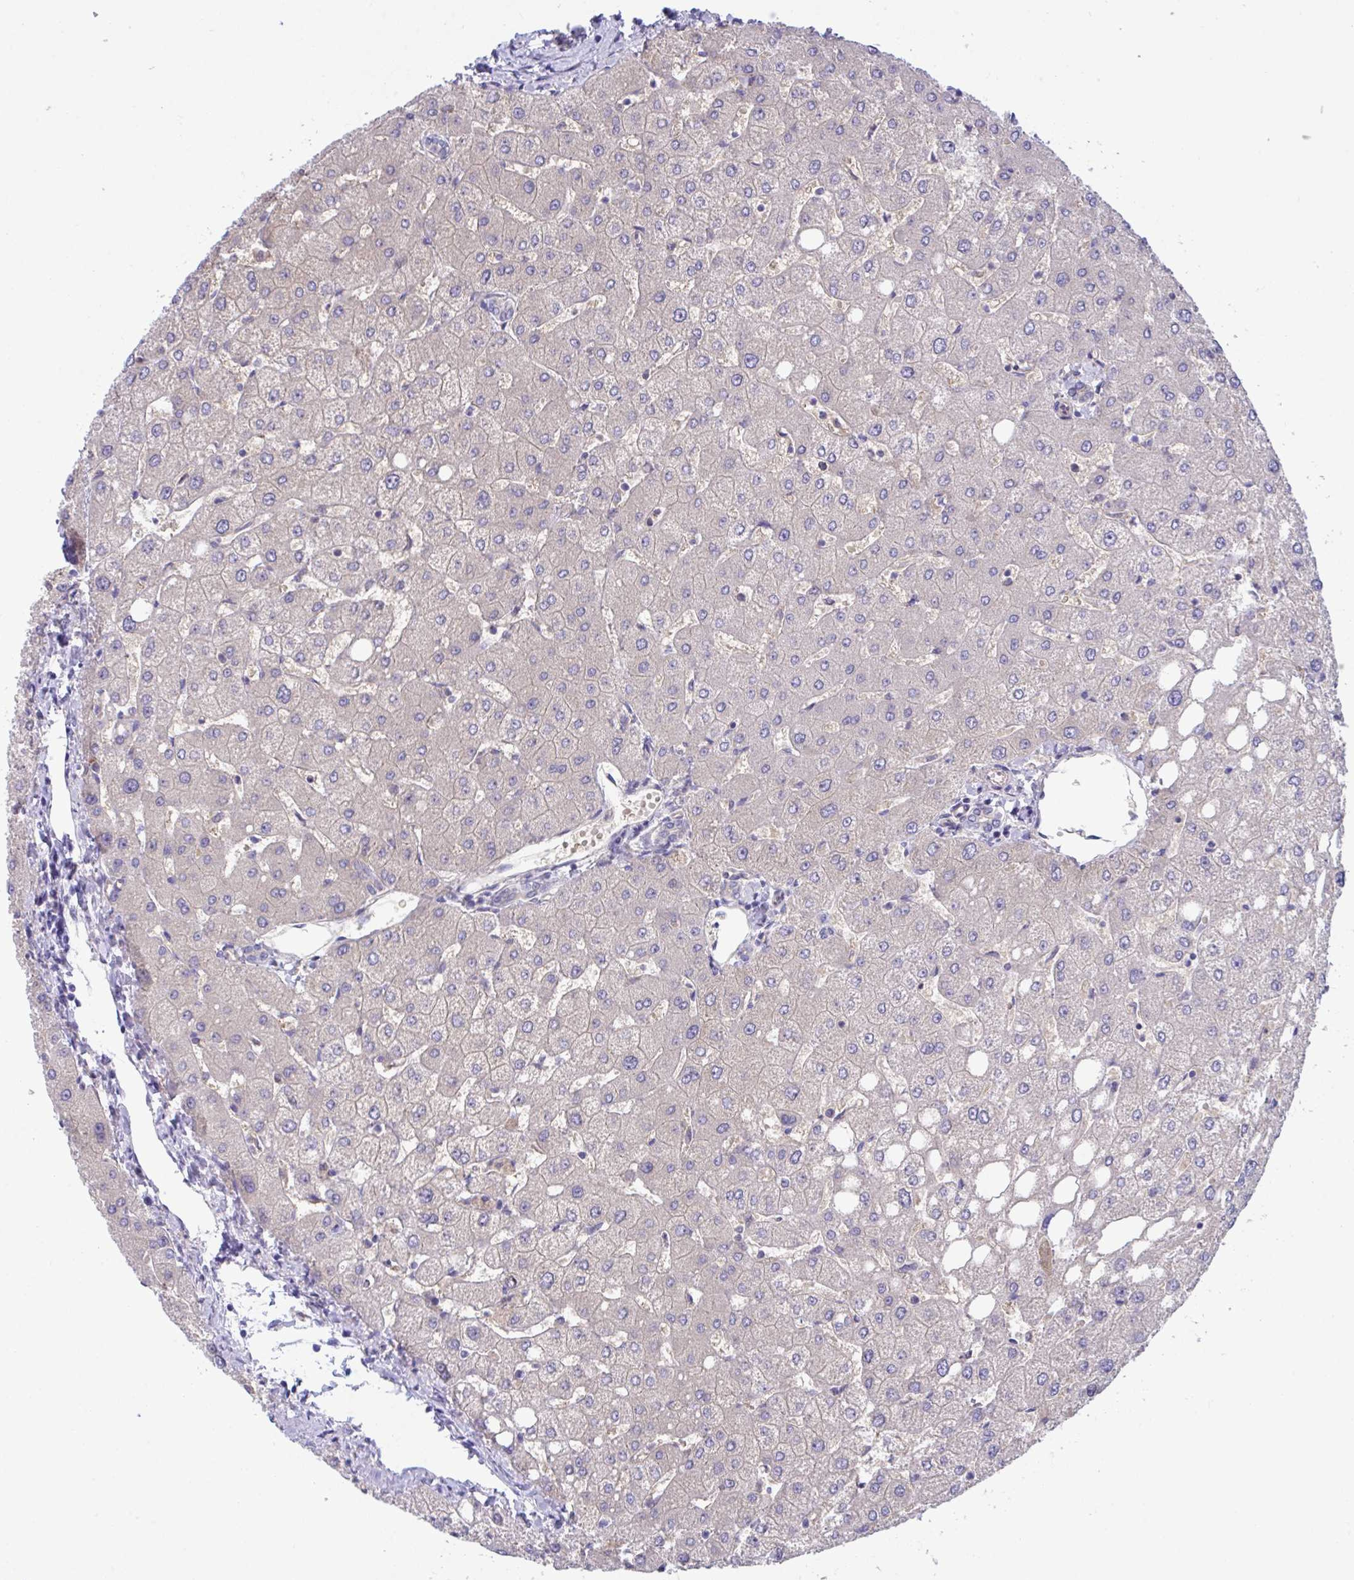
{"staining": {"intensity": "negative", "quantity": "none", "location": "none"}, "tissue": "liver", "cell_type": "Cholangiocytes", "image_type": "normal", "snomed": [{"axis": "morphology", "description": "Normal tissue, NOS"}, {"axis": "topography", "description": "Liver"}], "caption": "The image exhibits no staining of cholangiocytes in unremarkable liver. (IHC, brightfield microscopy, high magnification).", "gene": "CENPQ", "patient": {"sex": "female", "age": 54}}